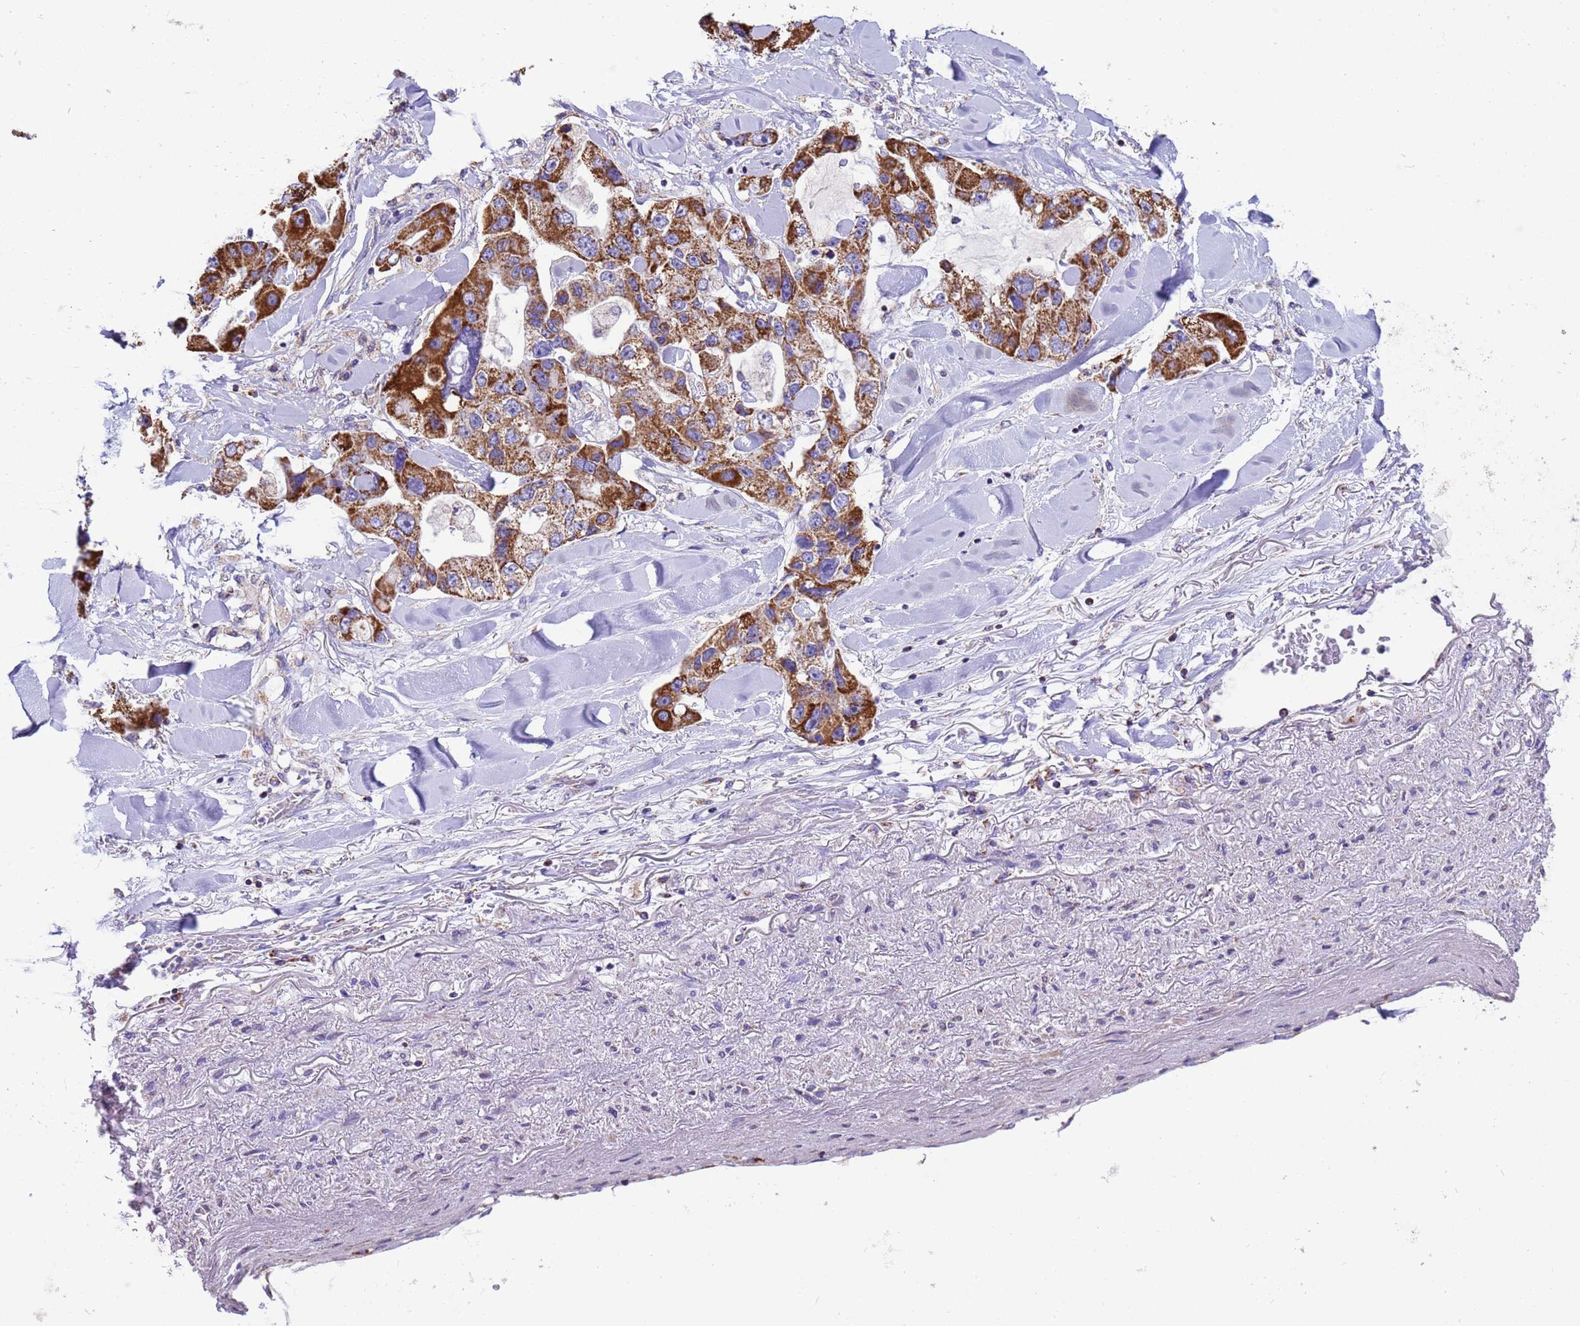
{"staining": {"intensity": "strong", "quantity": ">75%", "location": "cytoplasmic/membranous"}, "tissue": "lung cancer", "cell_type": "Tumor cells", "image_type": "cancer", "snomed": [{"axis": "morphology", "description": "Adenocarcinoma, NOS"}, {"axis": "topography", "description": "Lung"}], "caption": "A high amount of strong cytoplasmic/membranous expression is present in approximately >75% of tumor cells in lung cancer (adenocarcinoma) tissue. The staining was performed using DAB, with brown indicating positive protein expression. Nuclei are stained blue with hematoxylin.", "gene": "RNF165", "patient": {"sex": "female", "age": 54}}